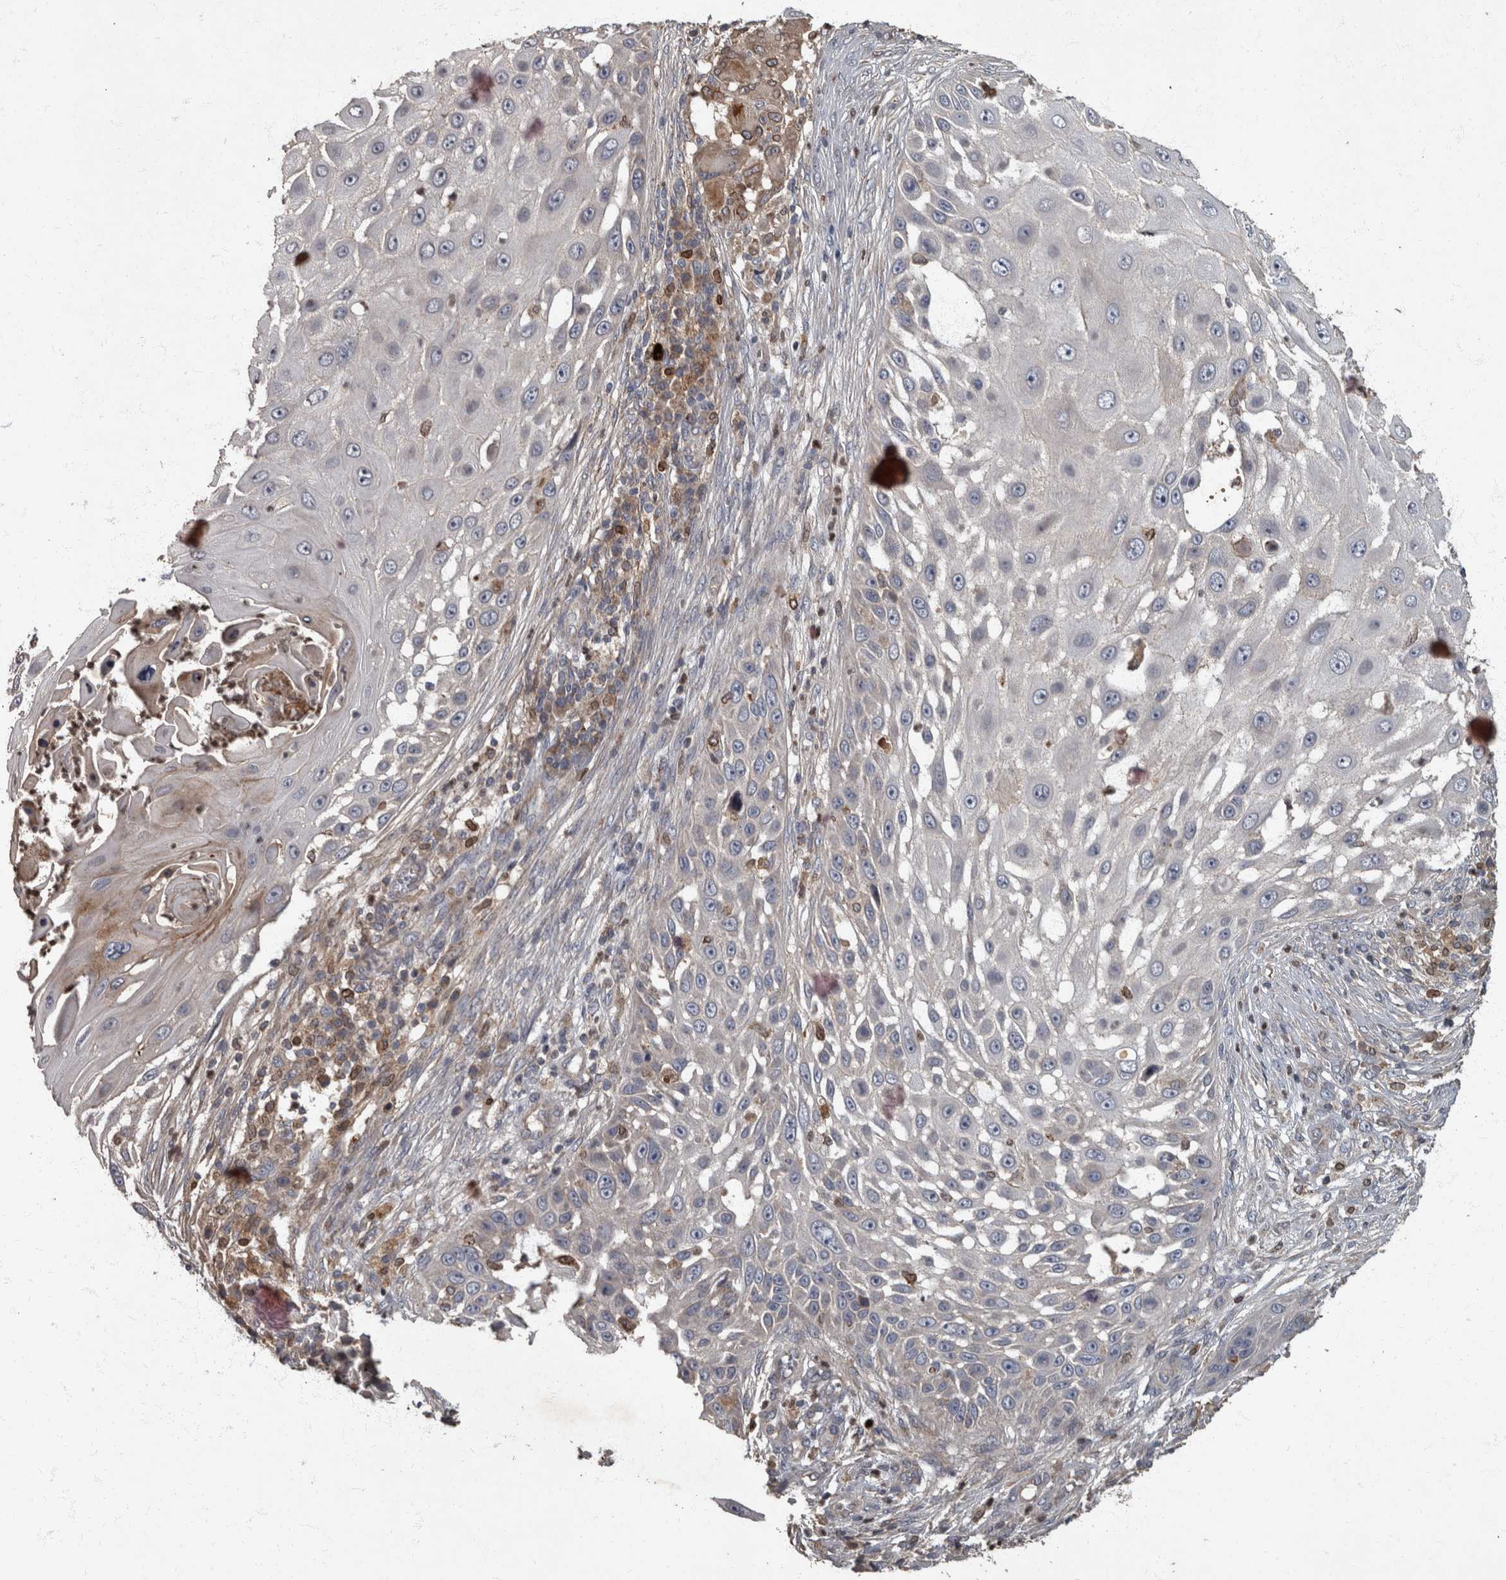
{"staining": {"intensity": "negative", "quantity": "none", "location": "none"}, "tissue": "skin cancer", "cell_type": "Tumor cells", "image_type": "cancer", "snomed": [{"axis": "morphology", "description": "Squamous cell carcinoma, NOS"}, {"axis": "topography", "description": "Skin"}], "caption": "Immunohistochemistry (IHC) of skin cancer (squamous cell carcinoma) displays no expression in tumor cells.", "gene": "PPP1R3C", "patient": {"sex": "female", "age": 44}}